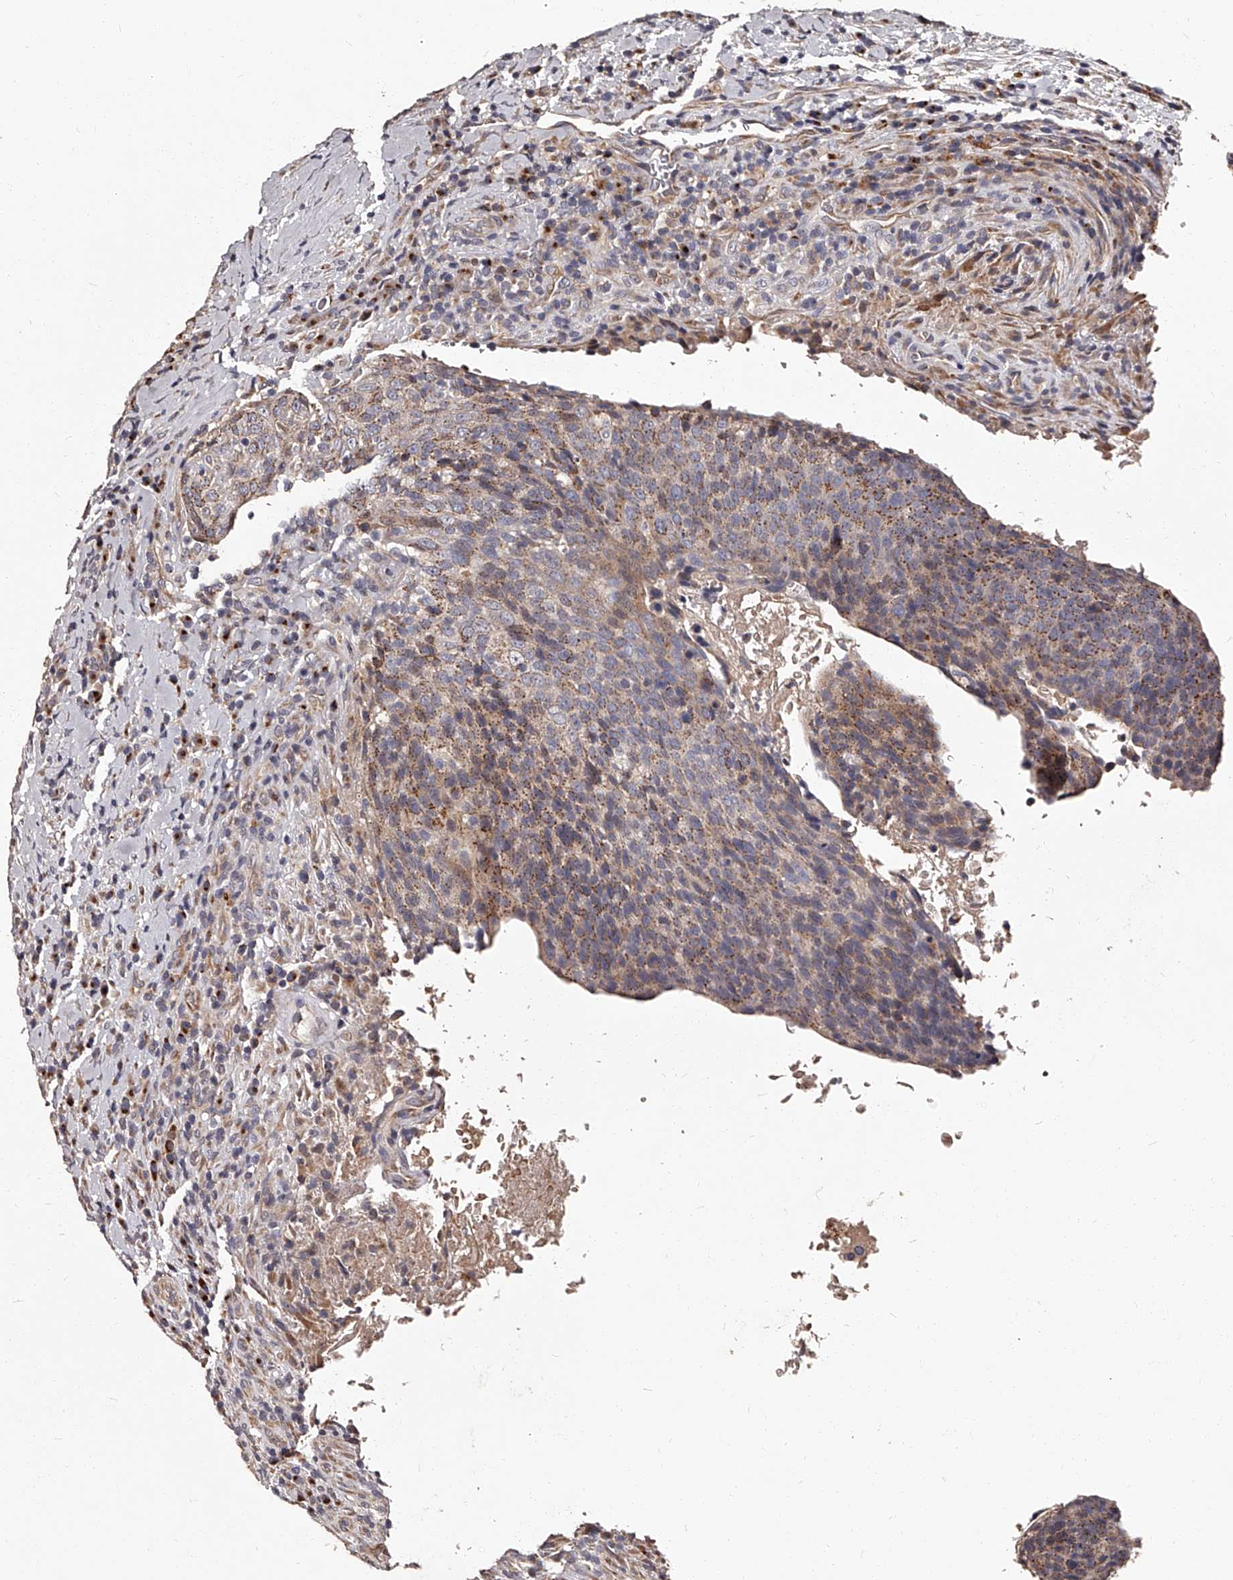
{"staining": {"intensity": "weak", "quantity": ">75%", "location": "cytoplasmic/membranous"}, "tissue": "head and neck cancer", "cell_type": "Tumor cells", "image_type": "cancer", "snomed": [{"axis": "morphology", "description": "Squamous cell carcinoma, NOS"}, {"axis": "morphology", "description": "Squamous cell carcinoma, metastatic, NOS"}, {"axis": "topography", "description": "Lymph node"}, {"axis": "topography", "description": "Head-Neck"}], "caption": "Immunohistochemical staining of human head and neck cancer displays weak cytoplasmic/membranous protein positivity in about >75% of tumor cells. (brown staining indicates protein expression, while blue staining denotes nuclei).", "gene": "RSC1A1", "patient": {"sex": "male", "age": 62}}